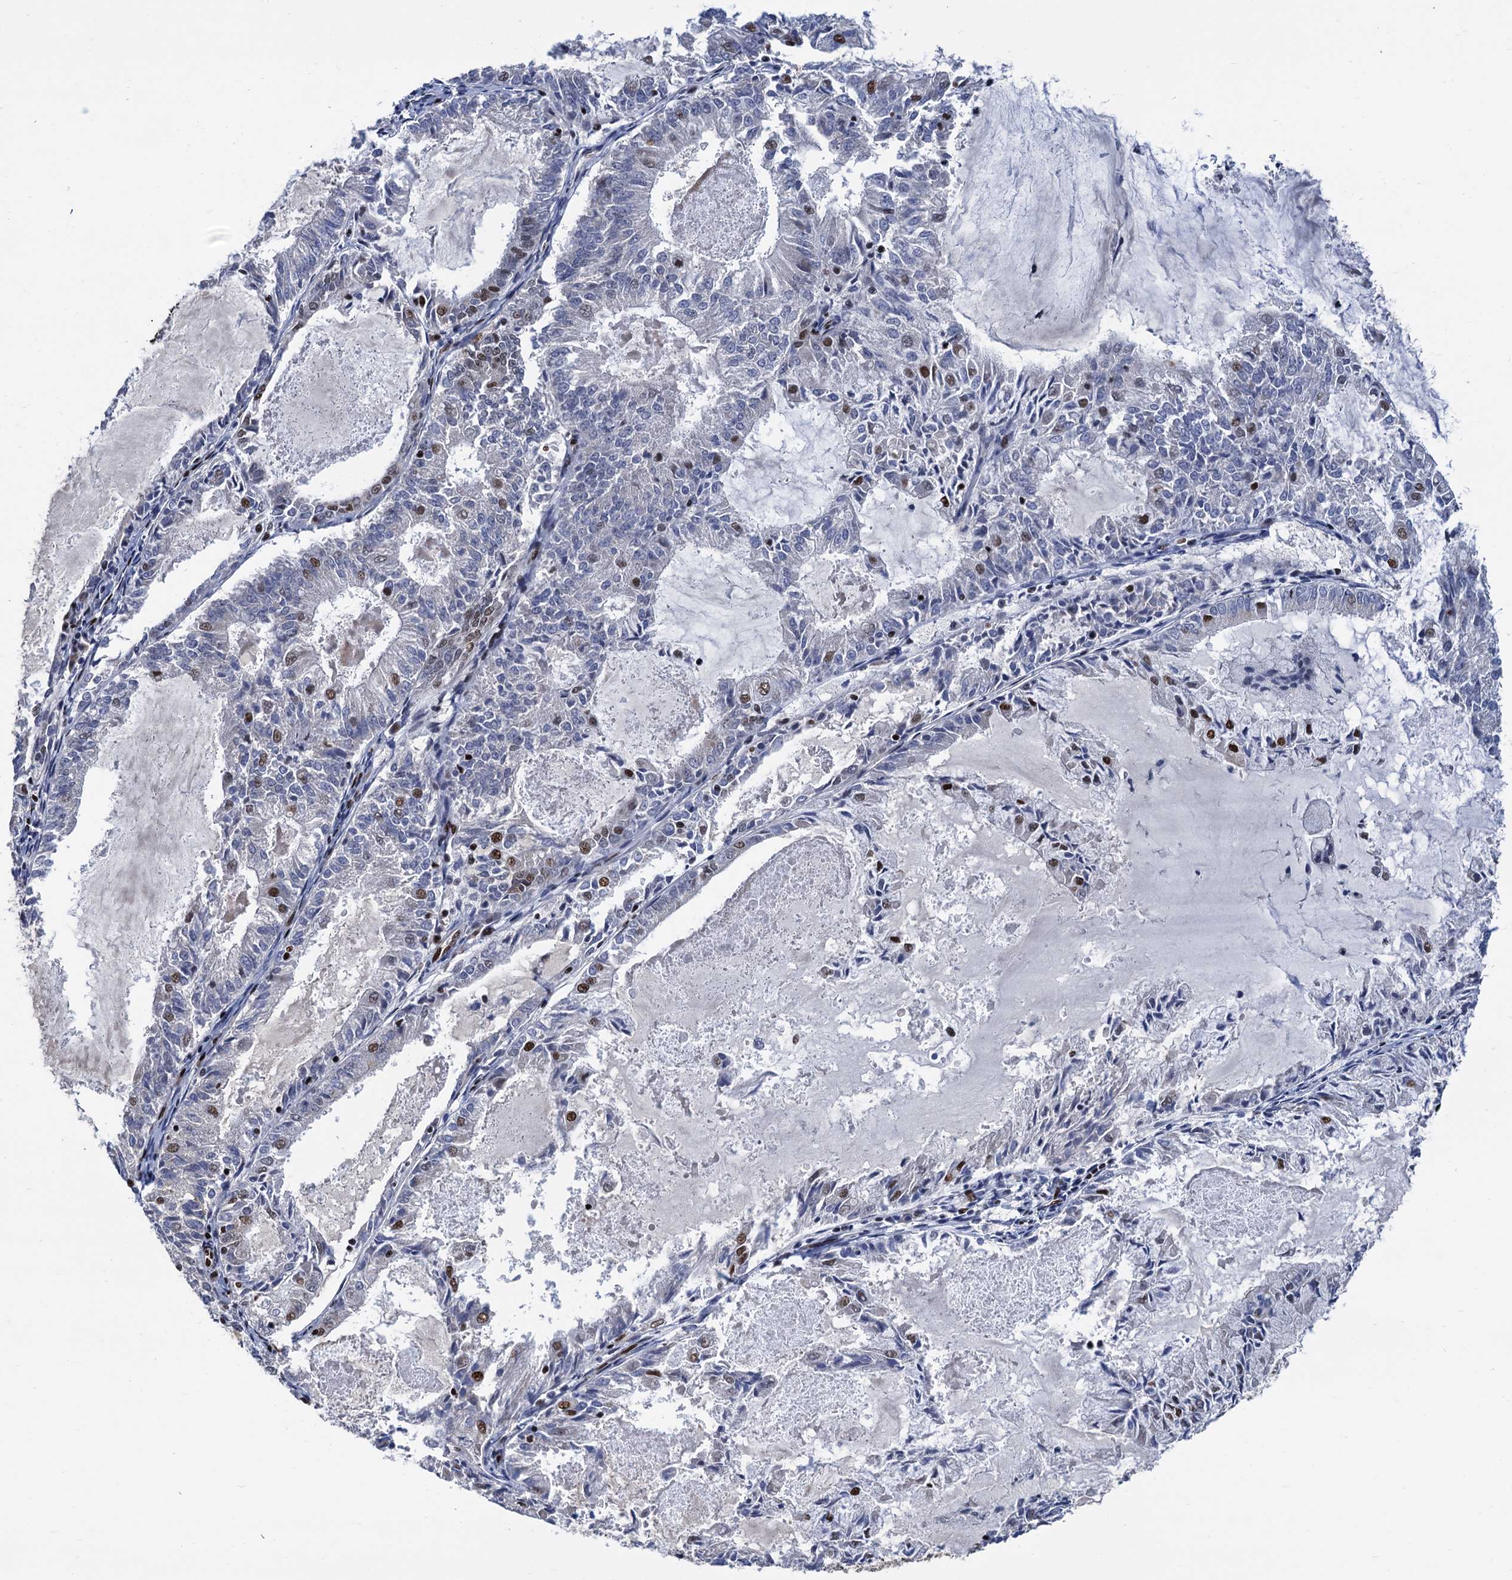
{"staining": {"intensity": "moderate", "quantity": "<25%", "location": "nuclear"}, "tissue": "endometrial cancer", "cell_type": "Tumor cells", "image_type": "cancer", "snomed": [{"axis": "morphology", "description": "Adenocarcinoma, NOS"}, {"axis": "topography", "description": "Endometrium"}], "caption": "A low amount of moderate nuclear expression is appreciated in approximately <25% of tumor cells in adenocarcinoma (endometrial) tissue. (brown staining indicates protein expression, while blue staining denotes nuclei).", "gene": "PPP4R1", "patient": {"sex": "female", "age": 57}}